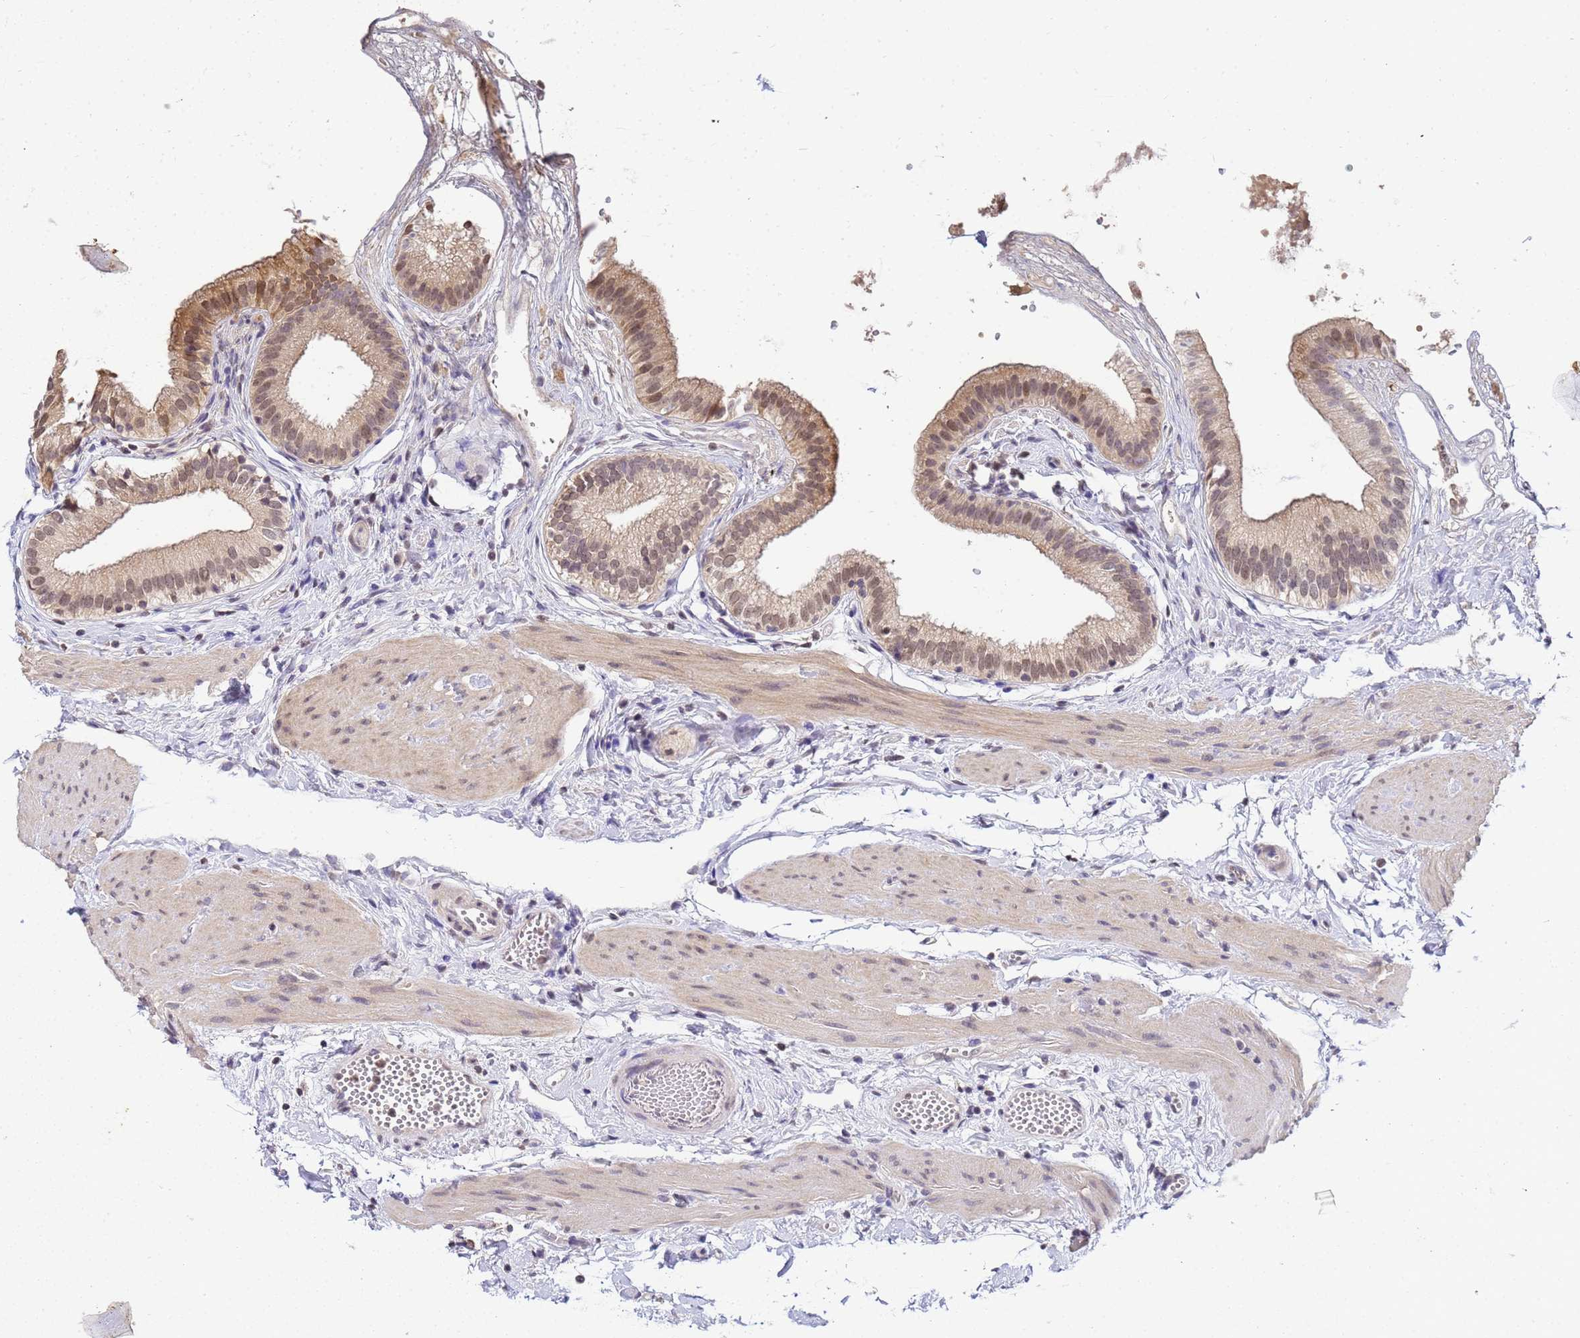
{"staining": {"intensity": "moderate", "quantity": "25%-75%", "location": "cytoplasmic/membranous"}, "tissue": "gallbladder", "cell_type": "Glandular cells", "image_type": "normal", "snomed": [{"axis": "morphology", "description": "Normal tissue, NOS"}, {"axis": "topography", "description": "Gallbladder"}], "caption": "Protein expression analysis of normal gallbladder exhibits moderate cytoplasmic/membranous positivity in about 25%-75% of glandular cells.", "gene": "MYL7", "patient": {"sex": "female", "age": 54}}